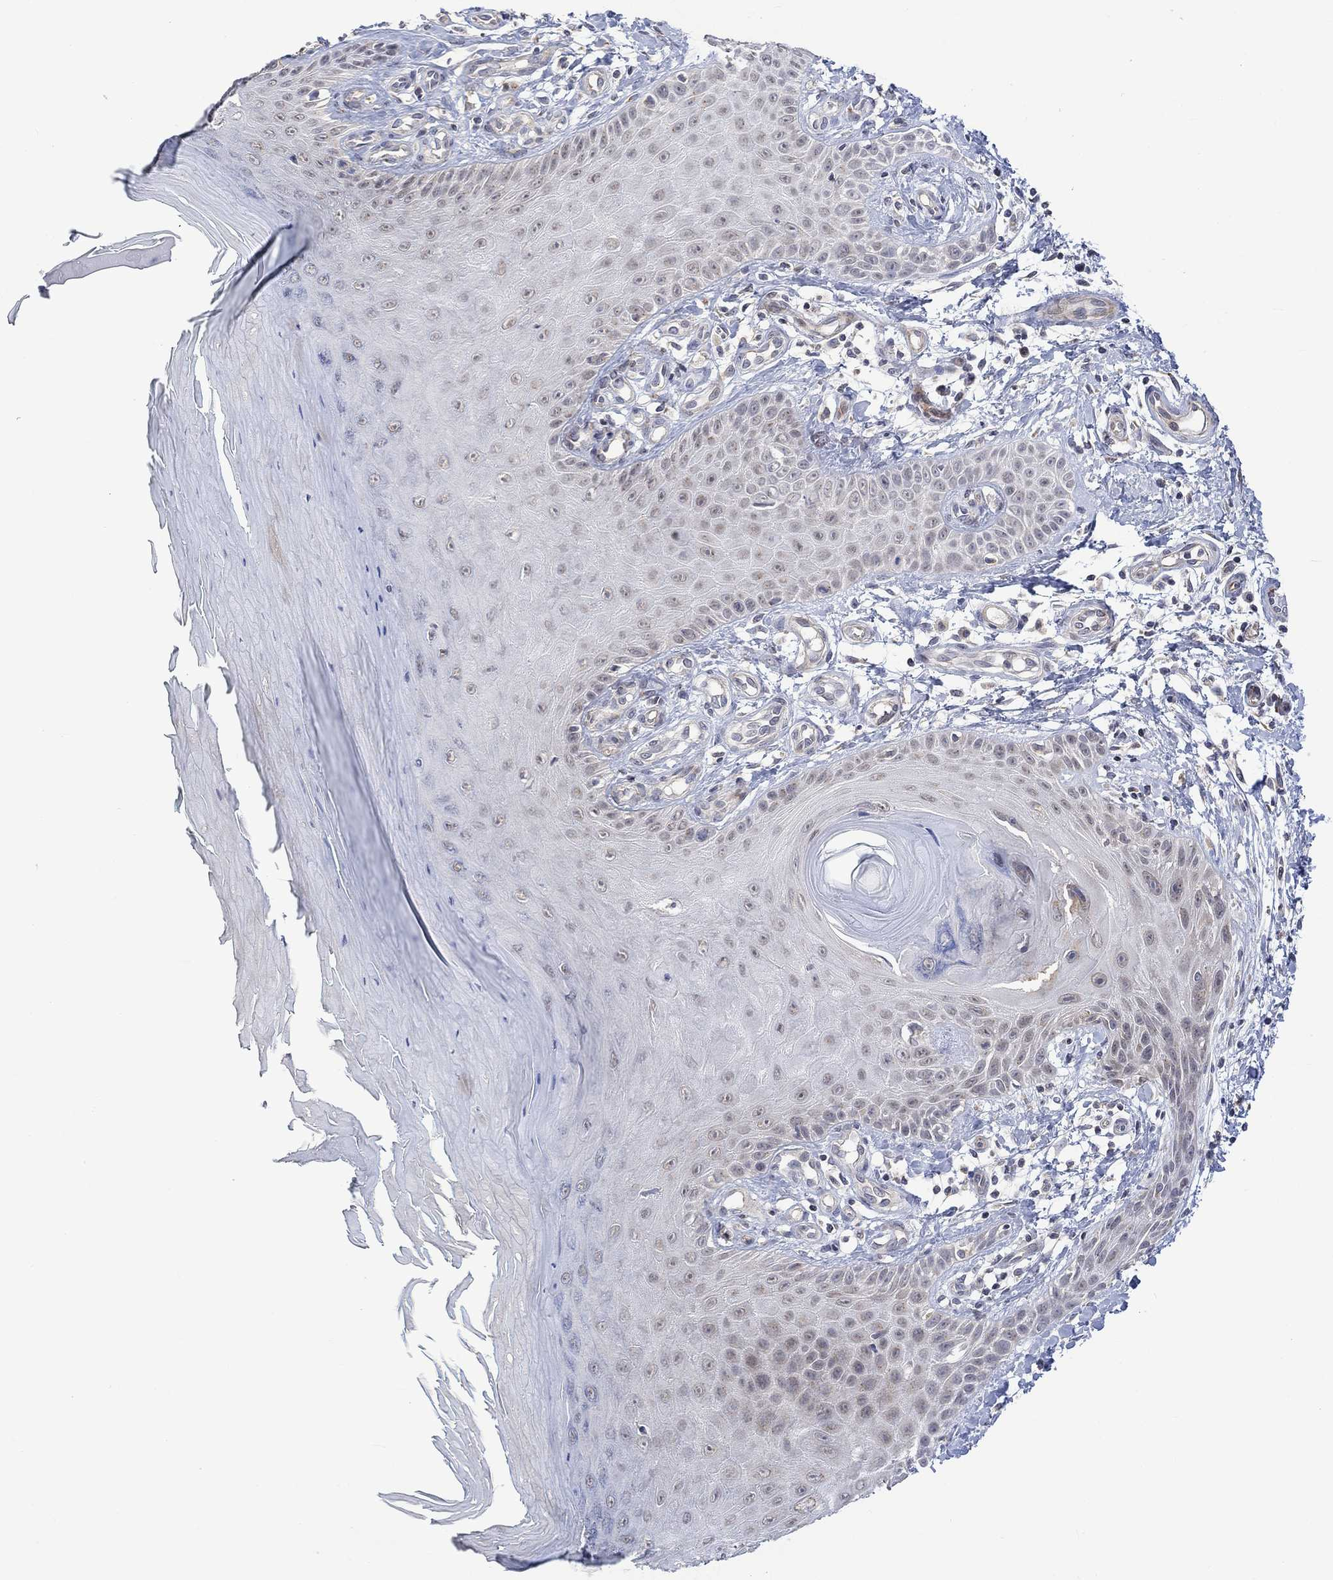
{"staining": {"intensity": "negative", "quantity": "none", "location": "none"}, "tissue": "skin", "cell_type": "Fibroblasts", "image_type": "normal", "snomed": [{"axis": "morphology", "description": "Normal tissue, NOS"}, {"axis": "morphology", "description": "Inflammation, NOS"}, {"axis": "morphology", "description": "Fibrosis, NOS"}, {"axis": "topography", "description": "Skin"}], "caption": "An image of human skin is negative for staining in fibroblasts. Brightfield microscopy of immunohistochemistry (IHC) stained with DAB (3,3'-diaminobenzidine) (brown) and hematoxylin (blue), captured at high magnification.", "gene": "SLC48A1", "patient": {"sex": "male", "age": 71}}